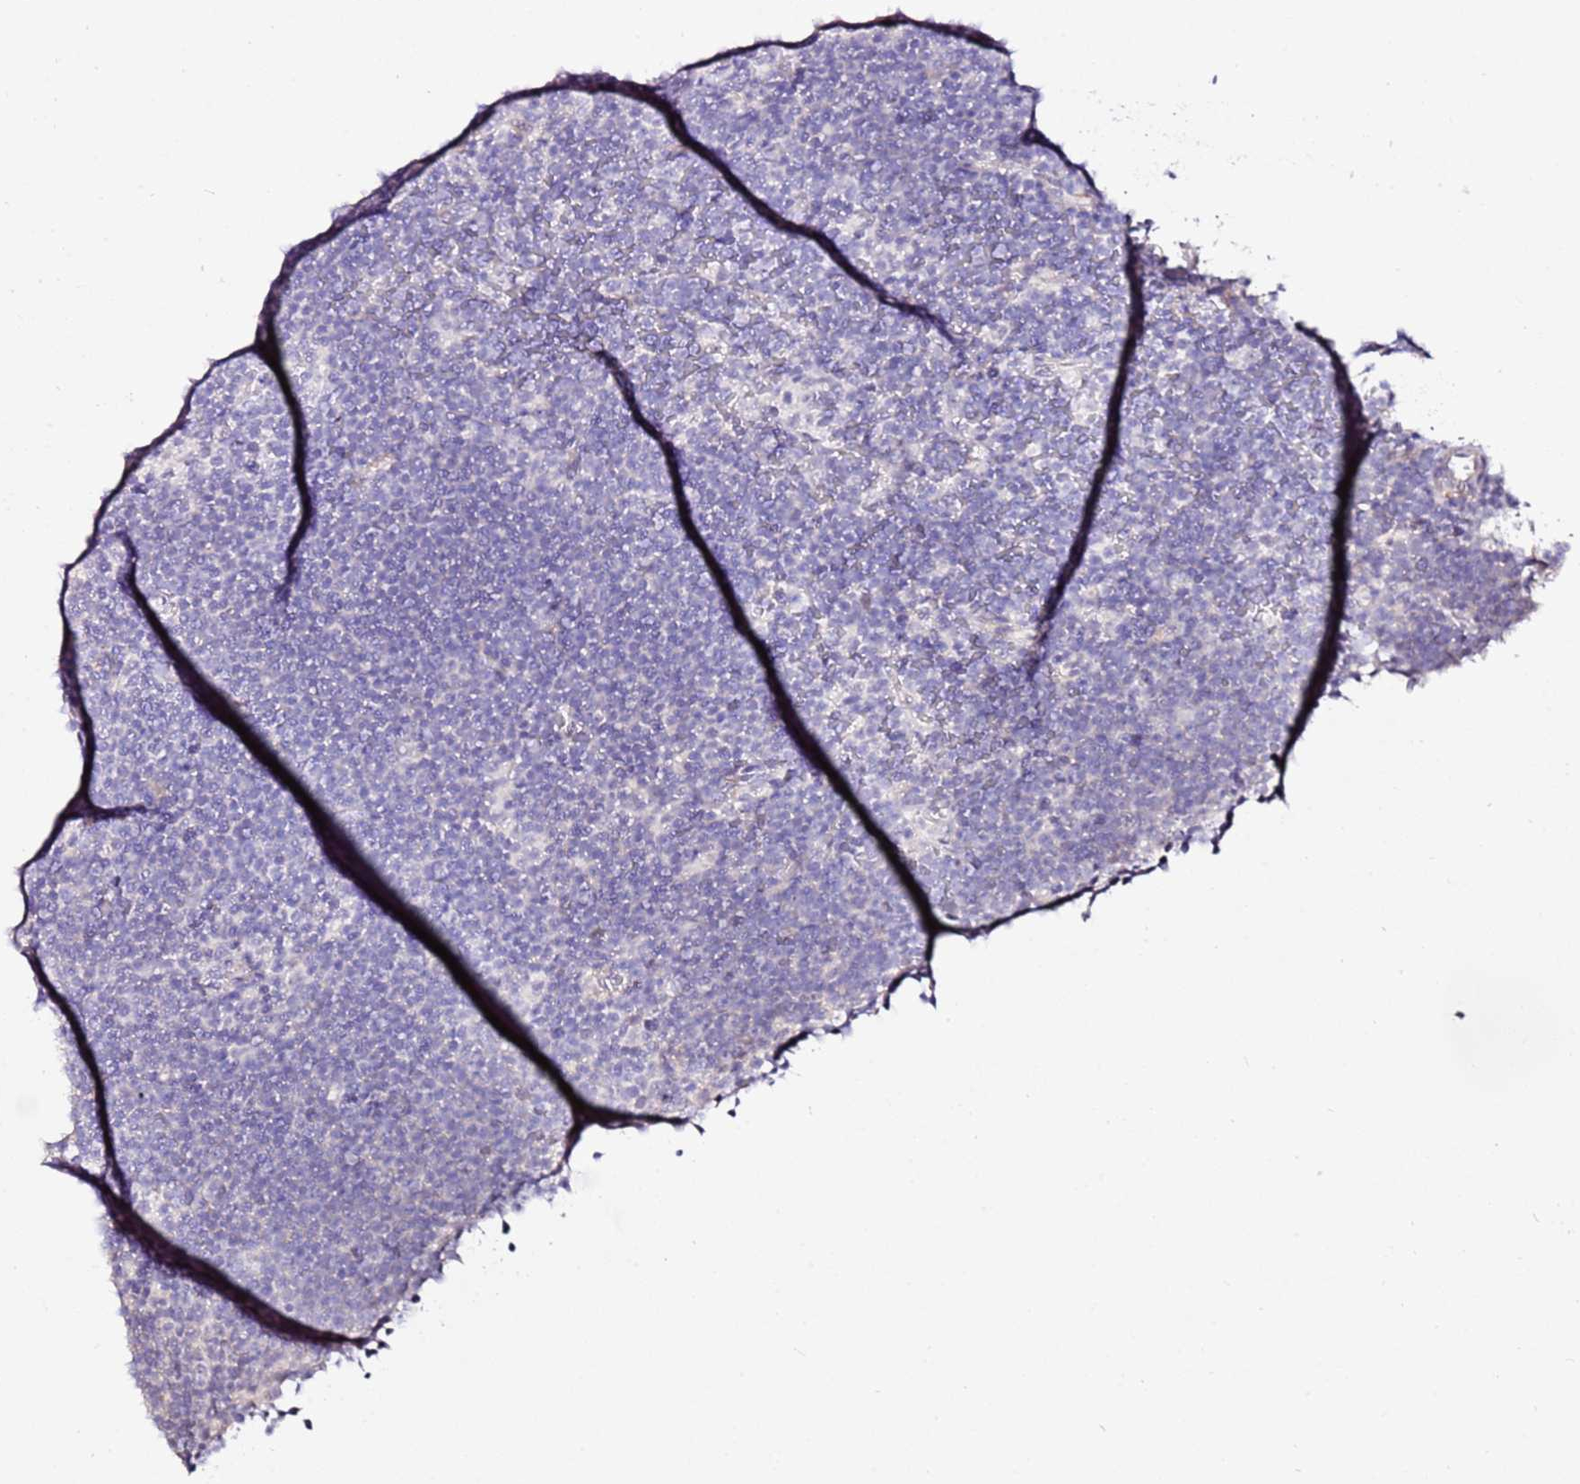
{"staining": {"intensity": "negative", "quantity": "none", "location": "none"}, "tissue": "lymphoma", "cell_type": "Tumor cells", "image_type": "cancer", "snomed": [{"axis": "morphology", "description": "Hodgkin's disease, NOS"}, {"axis": "topography", "description": "Lymph node"}], "caption": "Human Hodgkin's disease stained for a protein using immunohistochemistry reveals no expression in tumor cells.", "gene": "ART5", "patient": {"sex": "female", "age": 57}}